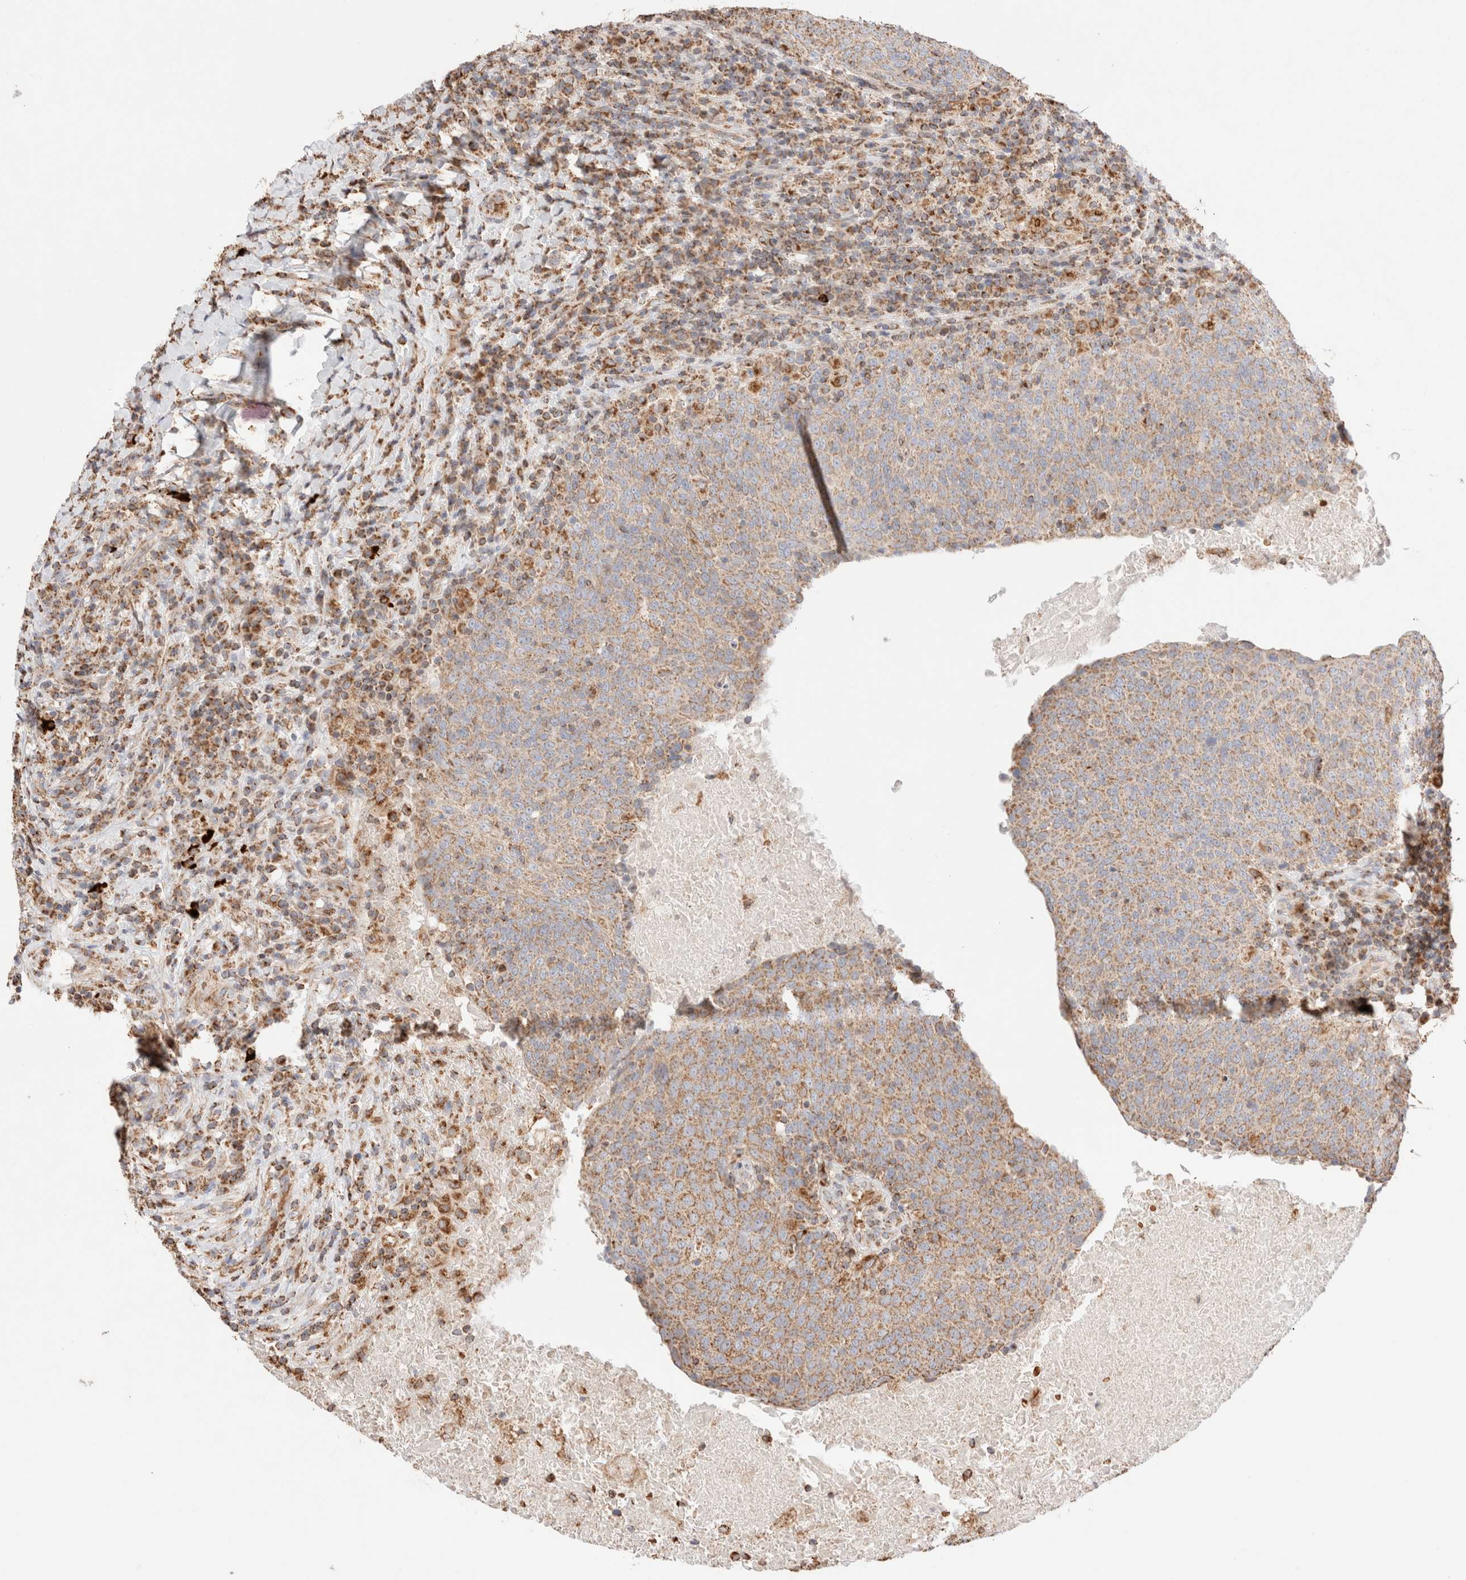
{"staining": {"intensity": "moderate", "quantity": ">75%", "location": "cytoplasmic/membranous"}, "tissue": "head and neck cancer", "cell_type": "Tumor cells", "image_type": "cancer", "snomed": [{"axis": "morphology", "description": "Squamous cell carcinoma, NOS"}, {"axis": "morphology", "description": "Squamous cell carcinoma, metastatic, NOS"}, {"axis": "topography", "description": "Lymph node"}, {"axis": "topography", "description": "Head-Neck"}], "caption": "A micrograph of human head and neck metastatic squamous cell carcinoma stained for a protein exhibits moderate cytoplasmic/membranous brown staining in tumor cells.", "gene": "TMPPE", "patient": {"sex": "male", "age": 62}}